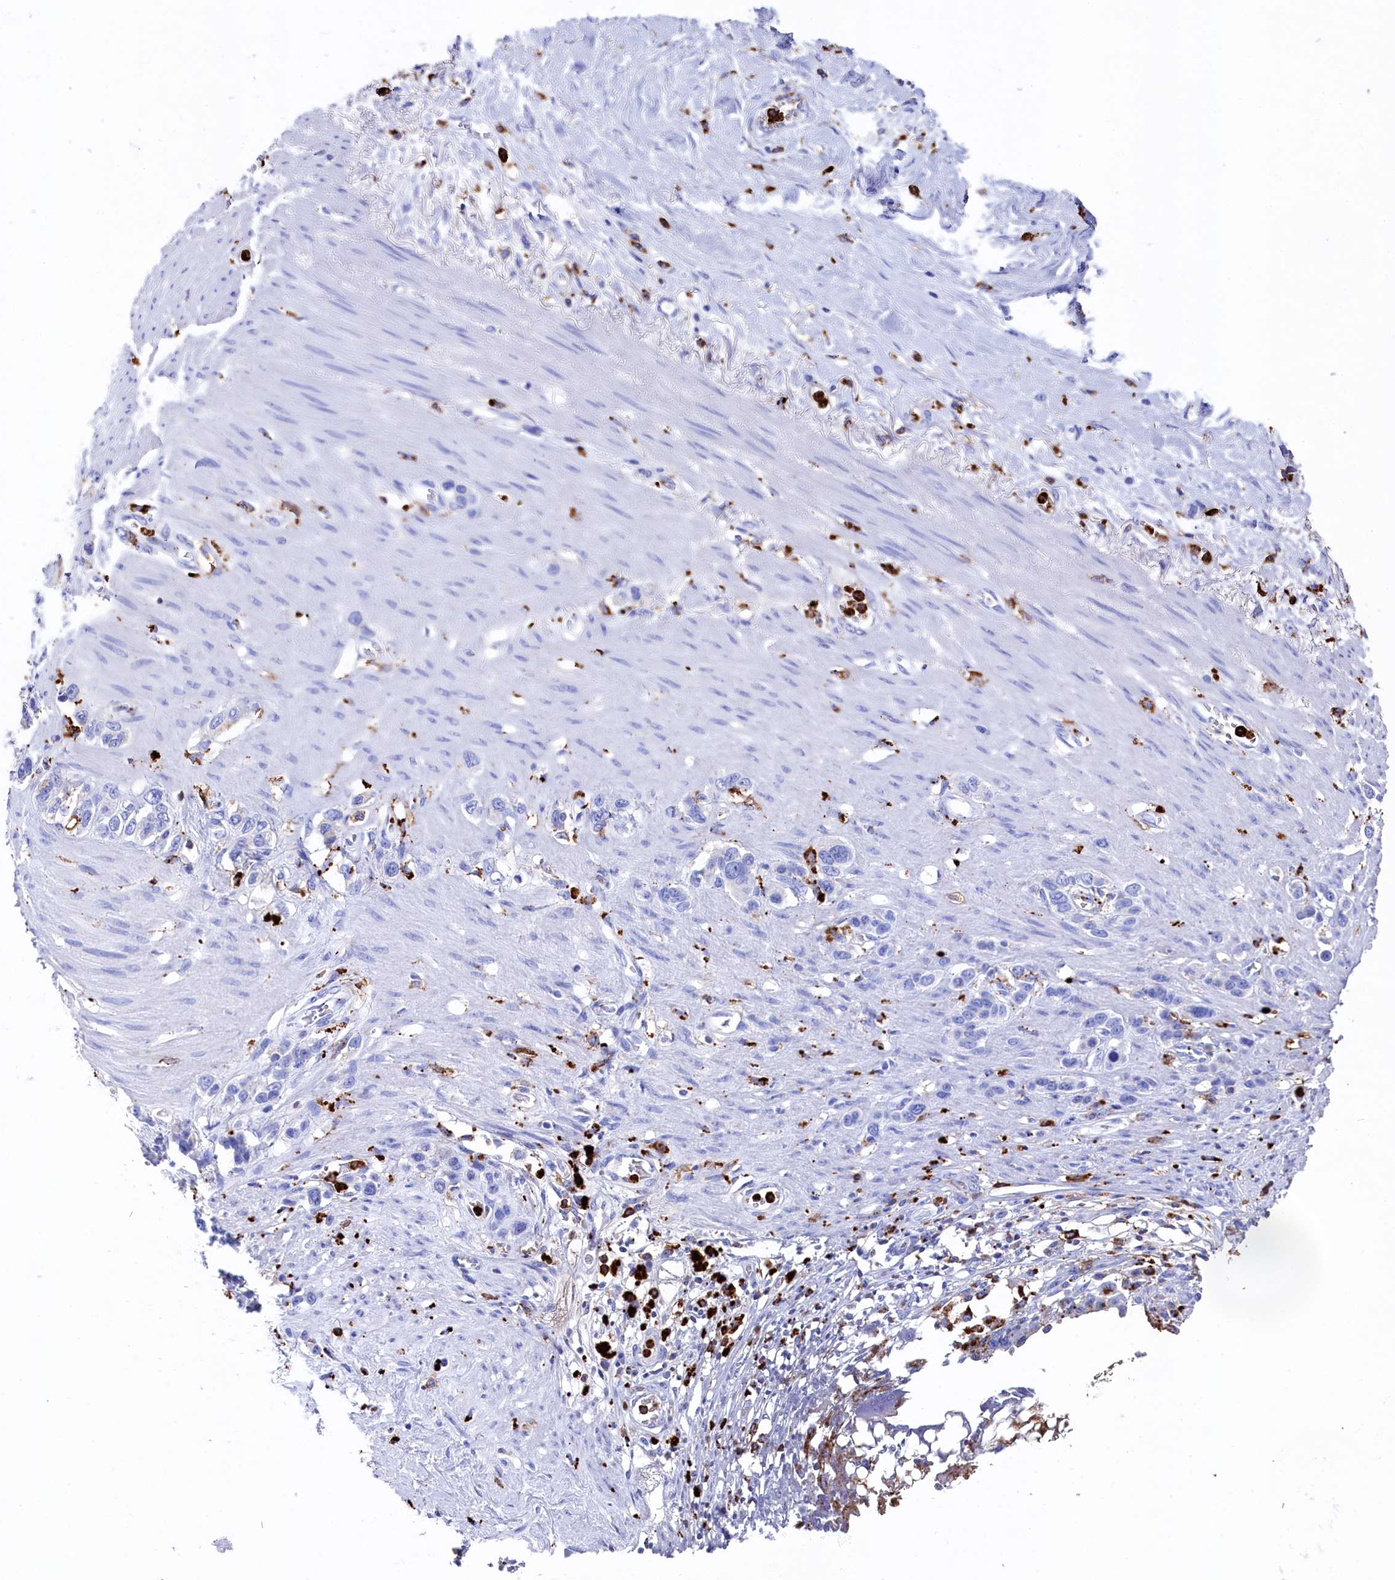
{"staining": {"intensity": "negative", "quantity": "none", "location": "none"}, "tissue": "stomach cancer", "cell_type": "Tumor cells", "image_type": "cancer", "snomed": [{"axis": "morphology", "description": "Adenocarcinoma, NOS"}, {"axis": "morphology", "description": "Adenocarcinoma, High grade"}, {"axis": "topography", "description": "Stomach, upper"}, {"axis": "topography", "description": "Stomach, lower"}], "caption": "Tumor cells show no significant protein positivity in adenocarcinoma (high-grade) (stomach). Nuclei are stained in blue.", "gene": "PLAC8", "patient": {"sex": "female", "age": 65}}